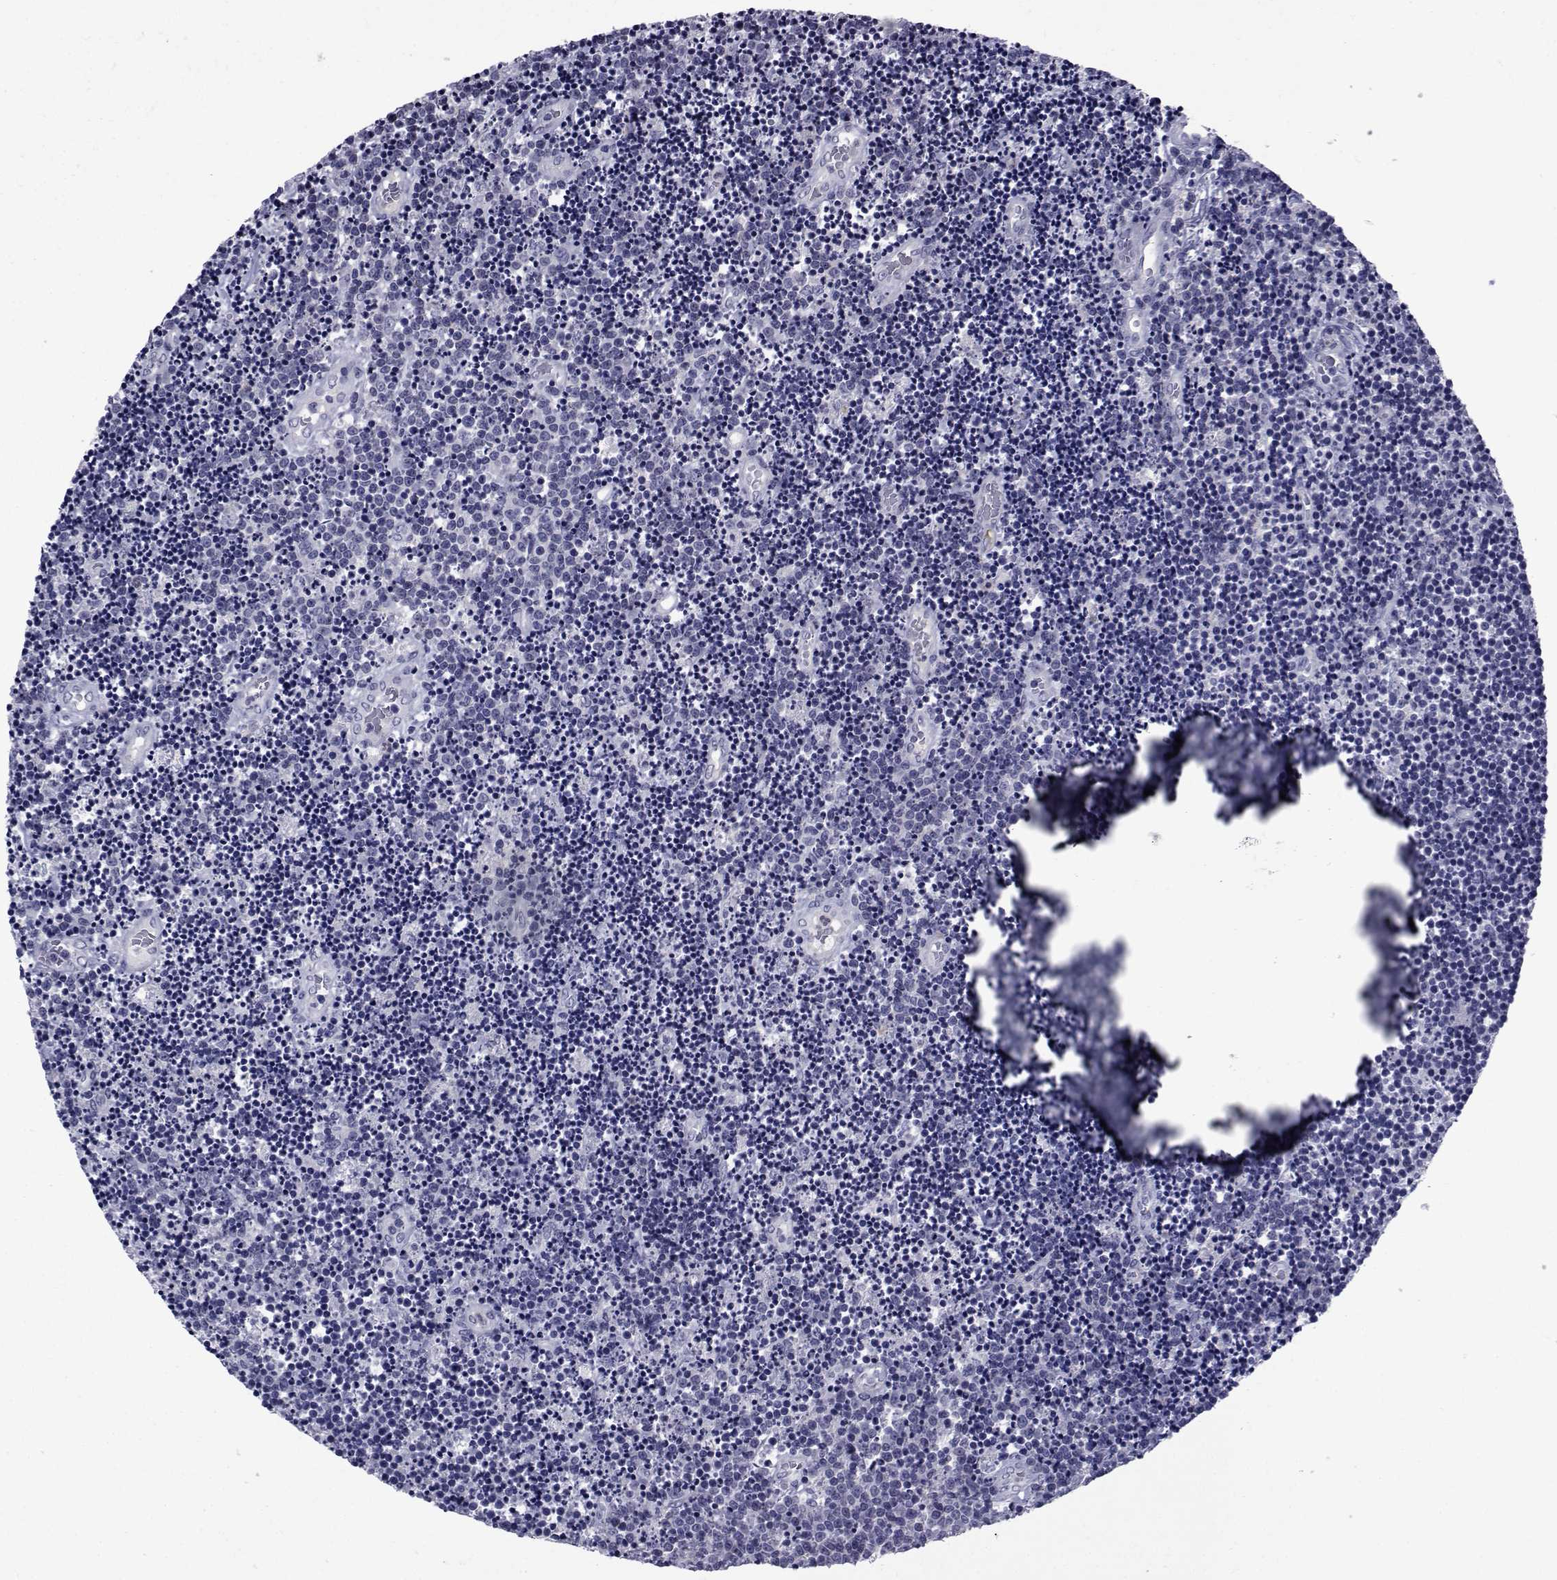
{"staining": {"intensity": "negative", "quantity": "none", "location": "none"}, "tissue": "lymphoma", "cell_type": "Tumor cells", "image_type": "cancer", "snomed": [{"axis": "morphology", "description": "Malignant lymphoma, non-Hodgkin's type, Low grade"}, {"axis": "topography", "description": "Brain"}], "caption": "The IHC photomicrograph has no significant positivity in tumor cells of lymphoma tissue.", "gene": "SEMA5B", "patient": {"sex": "female", "age": 66}}